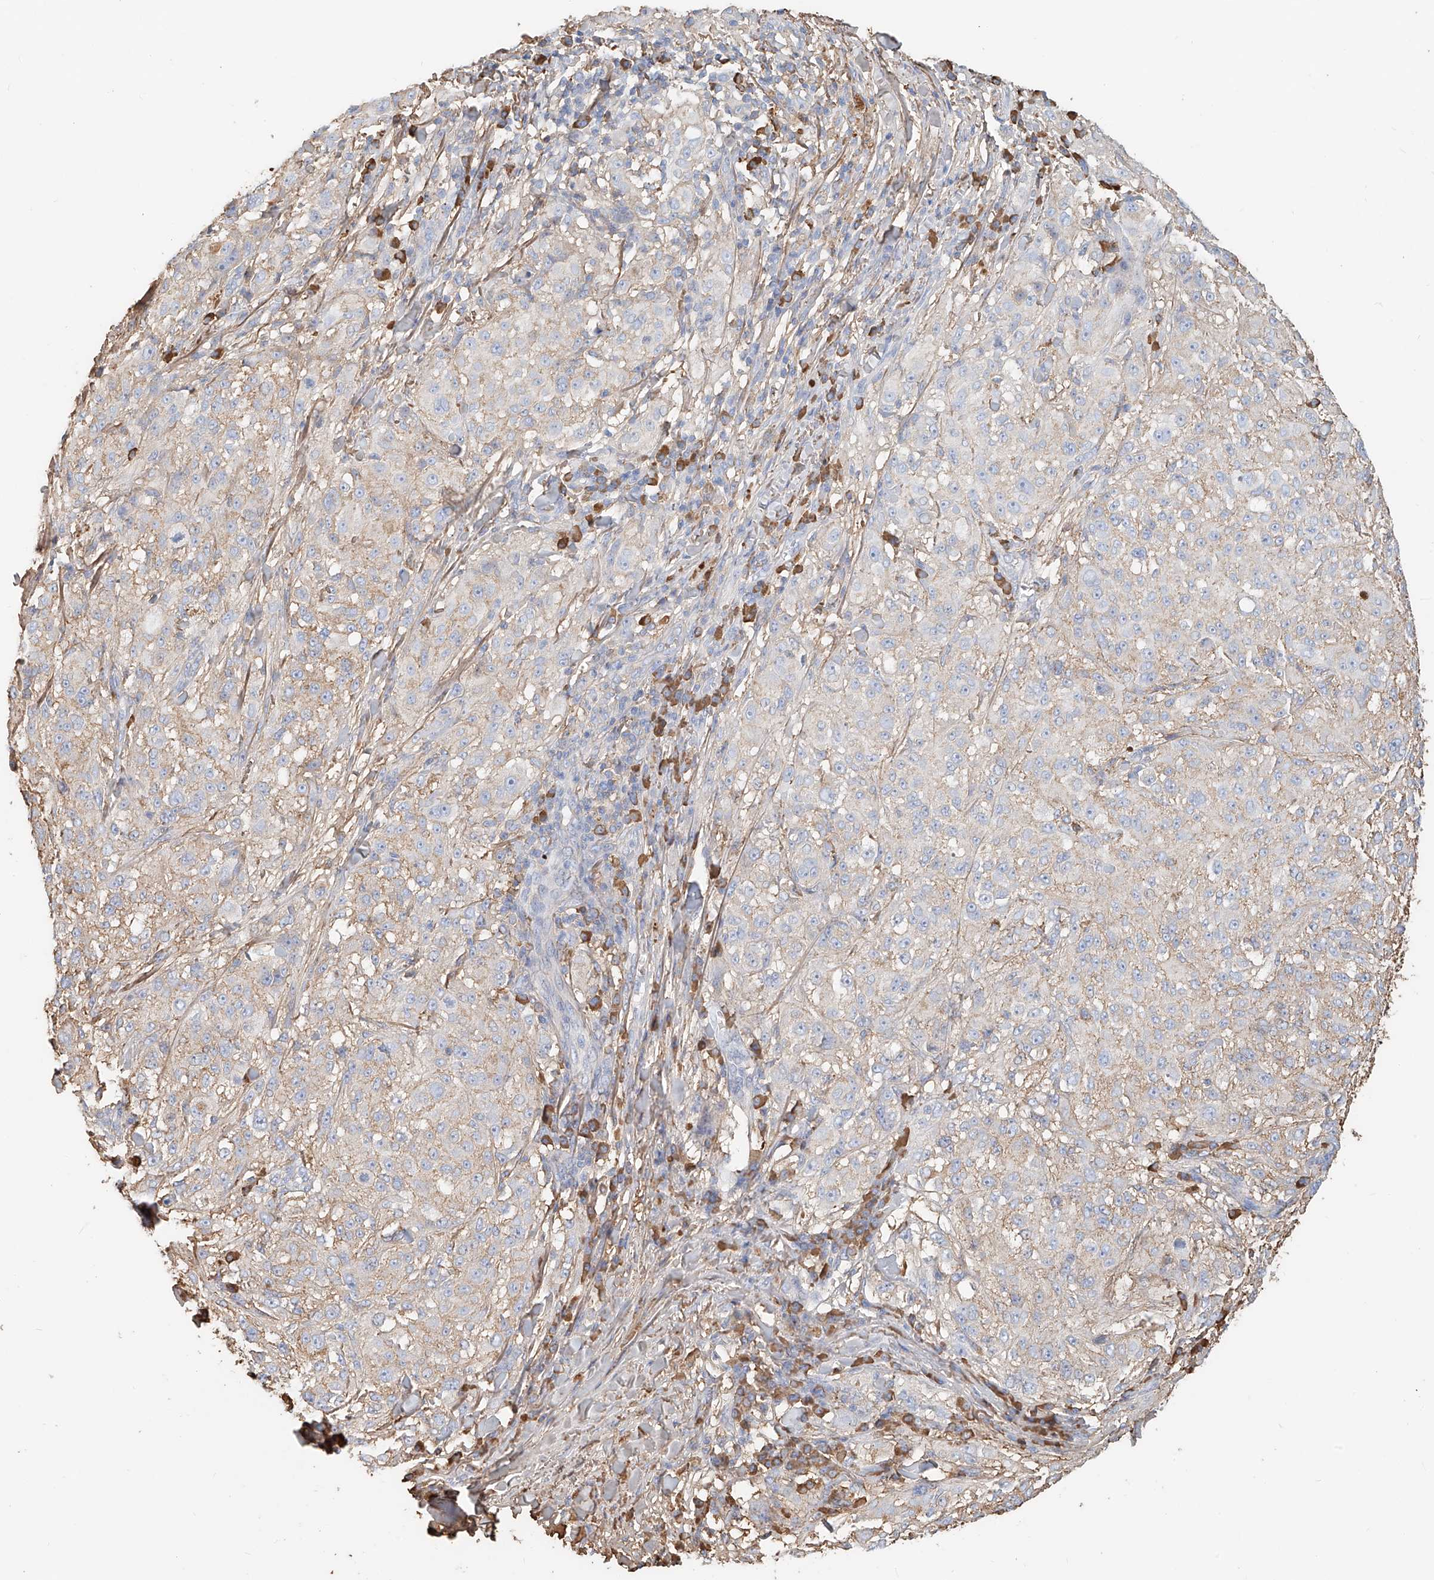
{"staining": {"intensity": "negative", "quantity": "none", "location": "none"}, "tissue": "melanoma", "cell_type": "Tumor cells", "image_type": "cancer", "snomed": [{"axis": "morphology", "description": "Necrosis, NOS"}, {"axis": "morphology", "description": "Malignant melanoma, NOS"}, {"axis": "topography", "description": "Skin"}], "caption": "Immunohistochemistry of melanoma shows no positivity in tumor cells.", "gene": "ZFP30", "patient": {"sex": "female", "age": 87}}